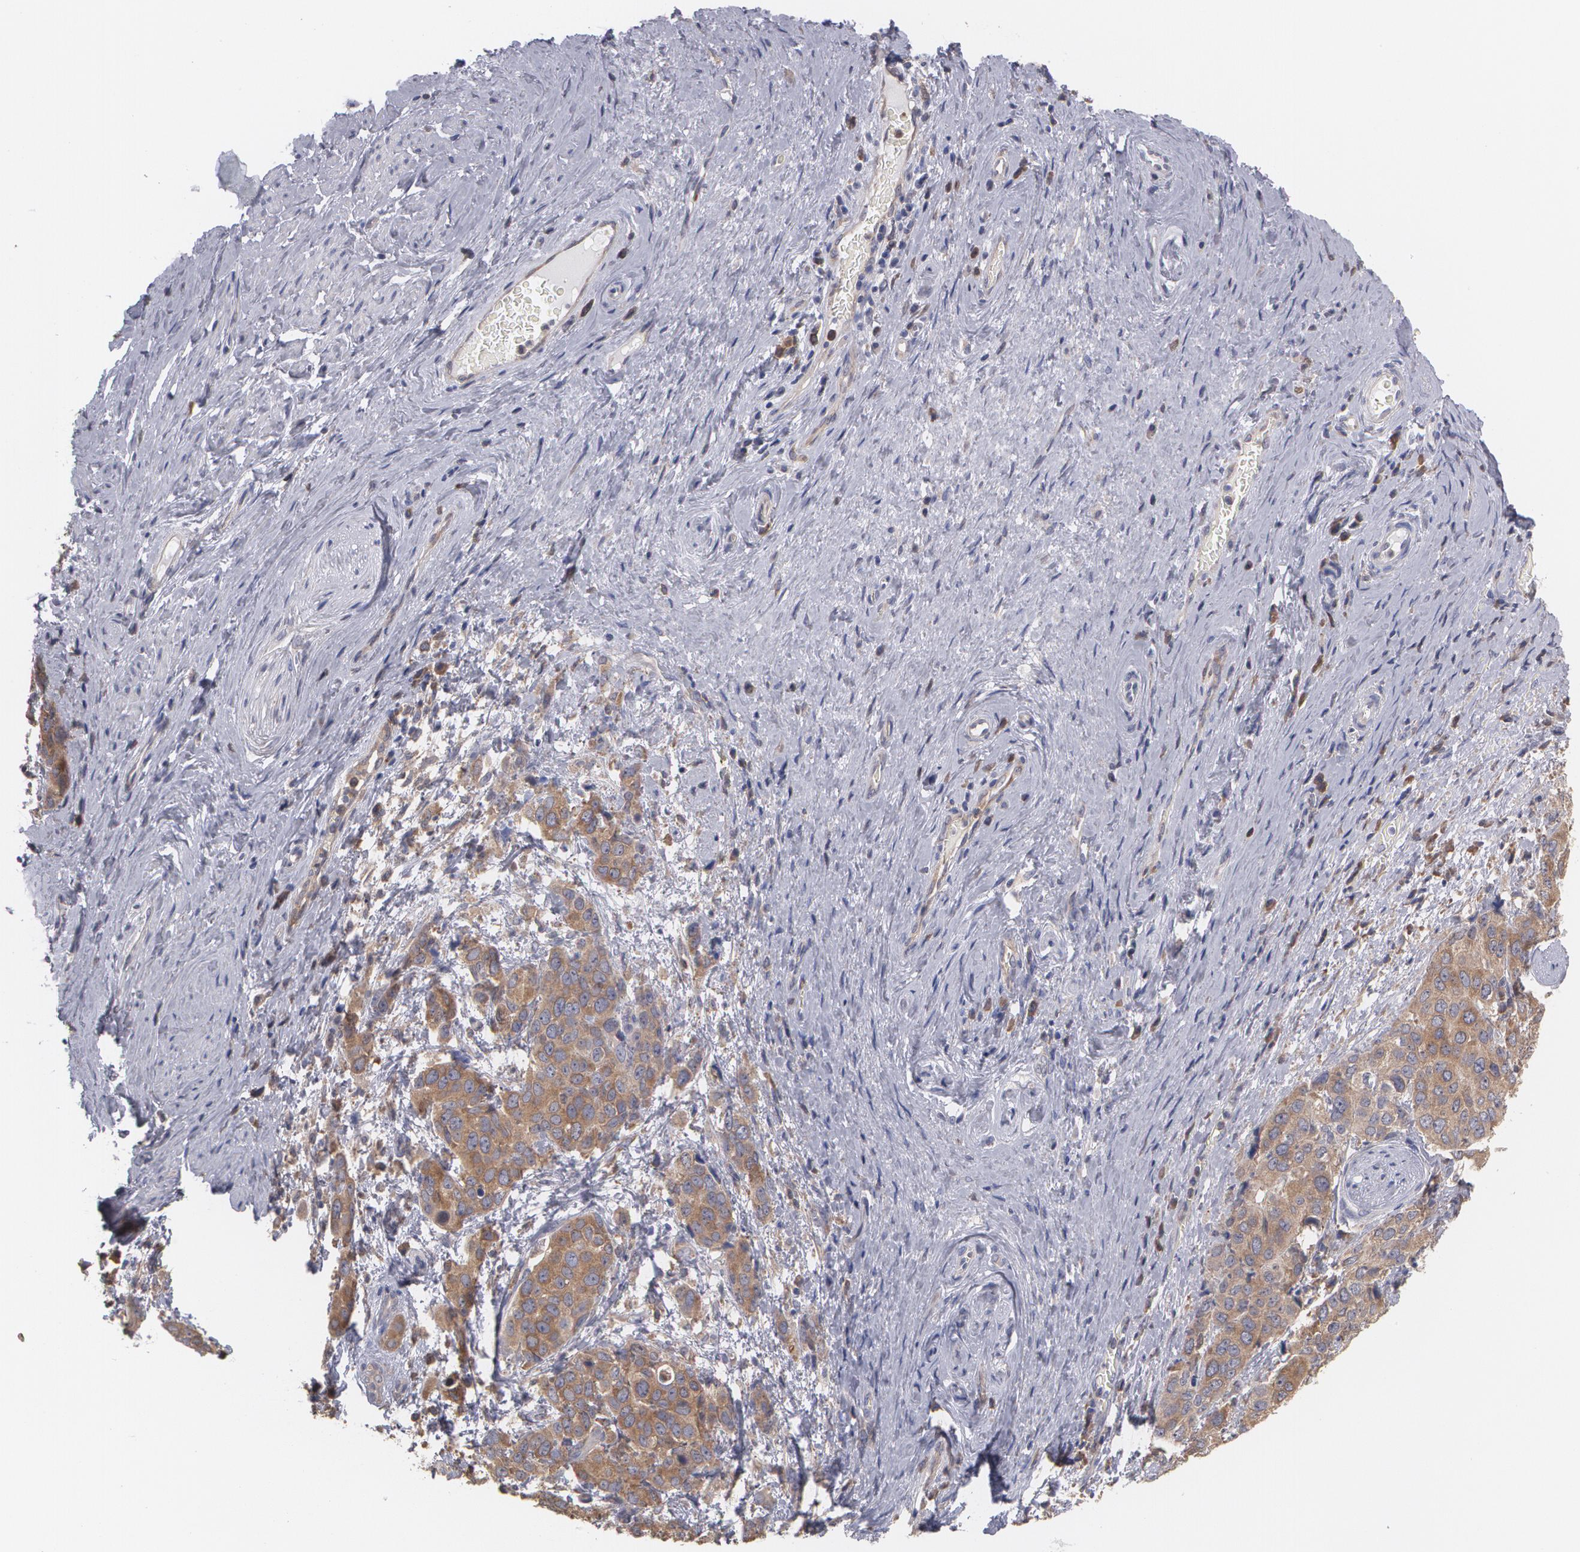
{"staining": {"intensity": "moderate", "quantity": ">75%", "location": "cytoplasmic/membranous"}, "tissue": "cervical cancer", "cell_type": "Tumor cells", "image_type": "cancer", "snomed": [{"axis": "morphology", "description": "Squamous cell carcinoma, NOS"}, {"axis": "topography", "description": "Cervix"}], "caption": "Moderate cytoplasmic/membranous staining is identified in about >75% of tumor cells in cervical cancer.", "gene": "MTHFD1", "patient": {"sex": "female", "age": 54}}